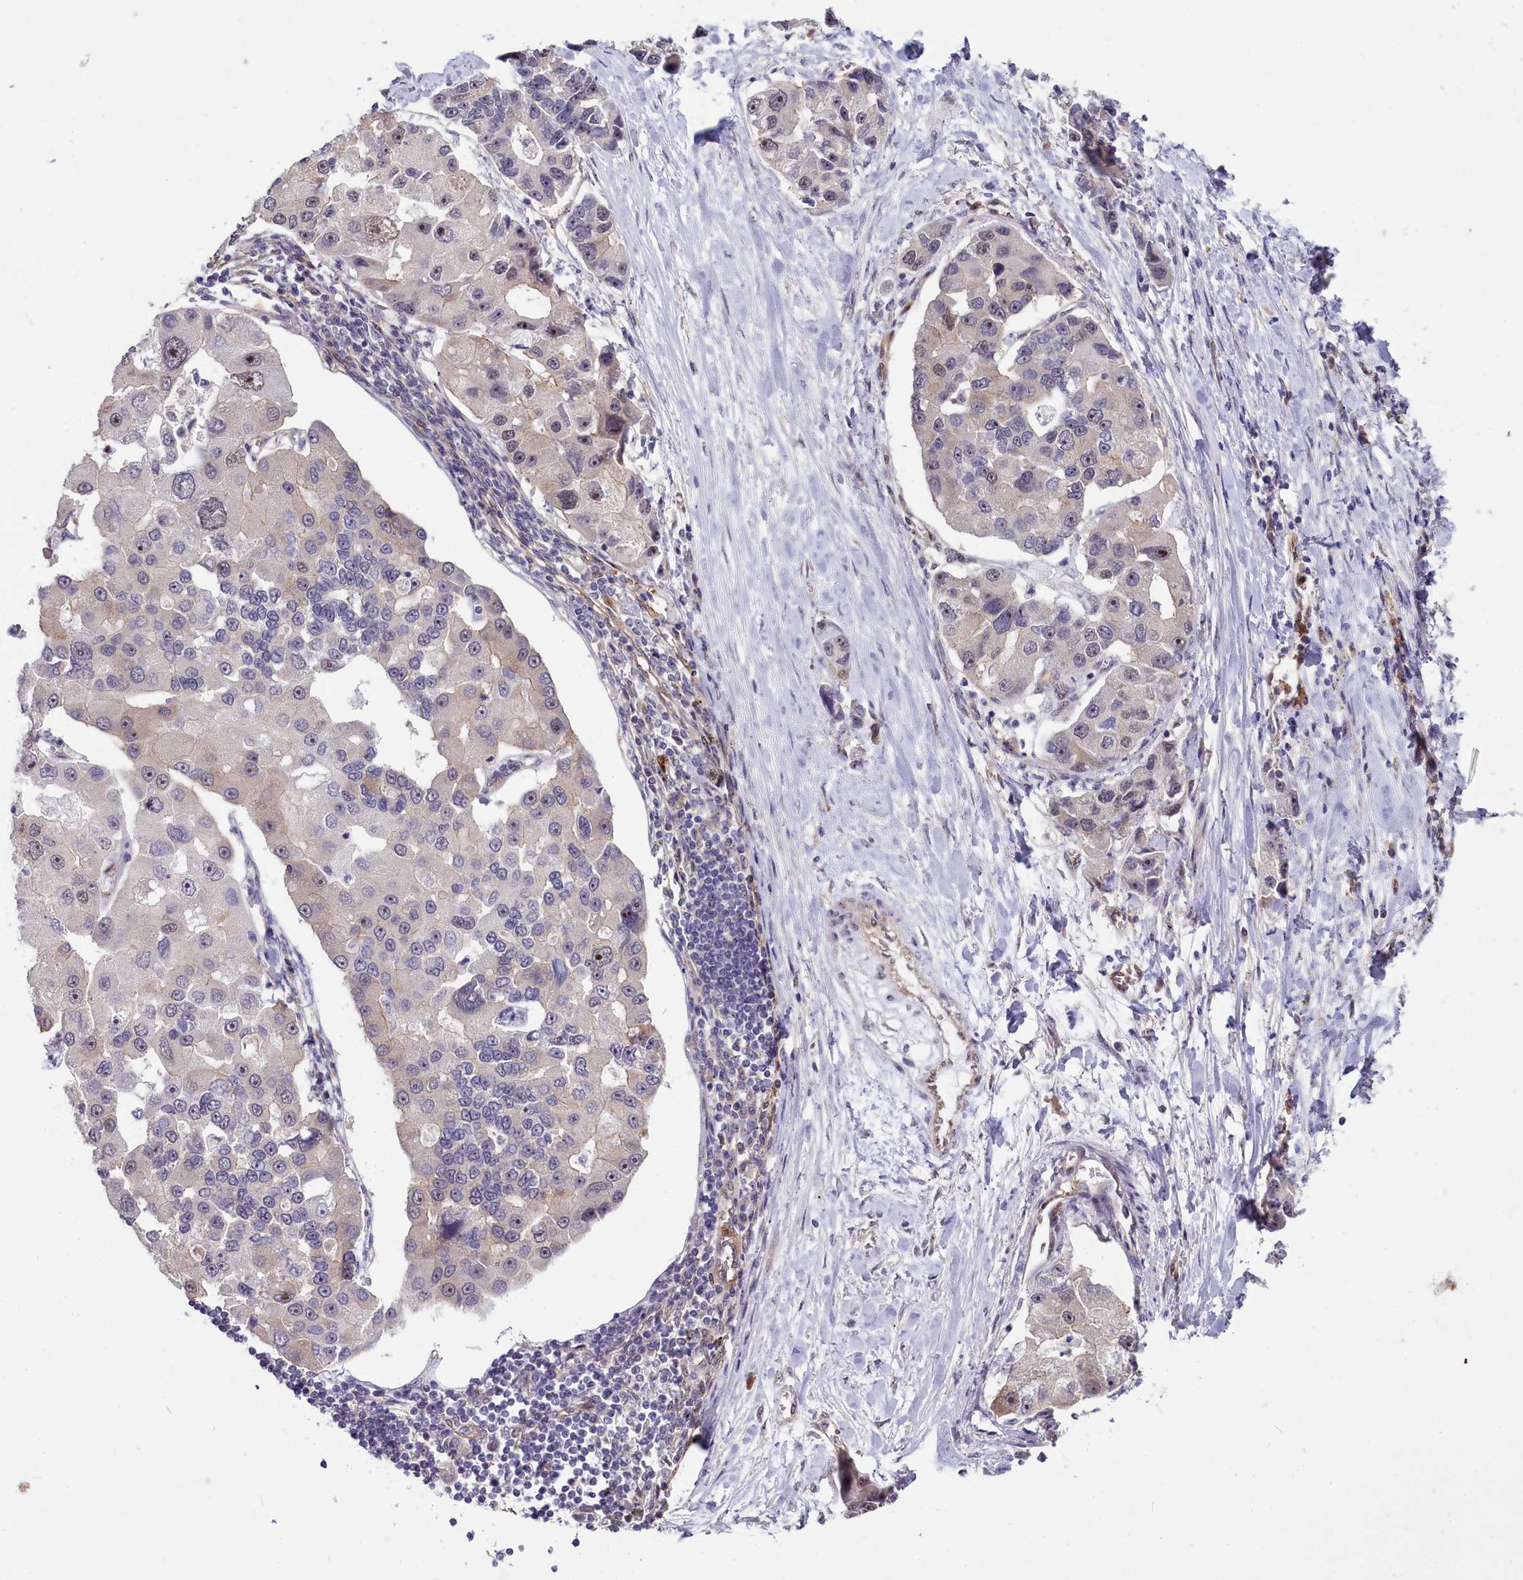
{"staining": {"intensity": "negative", "quantity": "none", "location": "none"}, "tissue": "lung cancer", "cell_type": "Tumor cells", "image_type": "cancer", "snomed": [{"axis": "morphology", "description": "Adenocarcinoma, NOS"}, {"axis": "topography", "description": "Lung"}], "caption": "Immunohistochemical staining of human lung cancer (adenocarcinoma) exhibits no significant staining in tumor cells.", "gene": "BCAR1", "patient": {"sex": "female", "age": 54}}